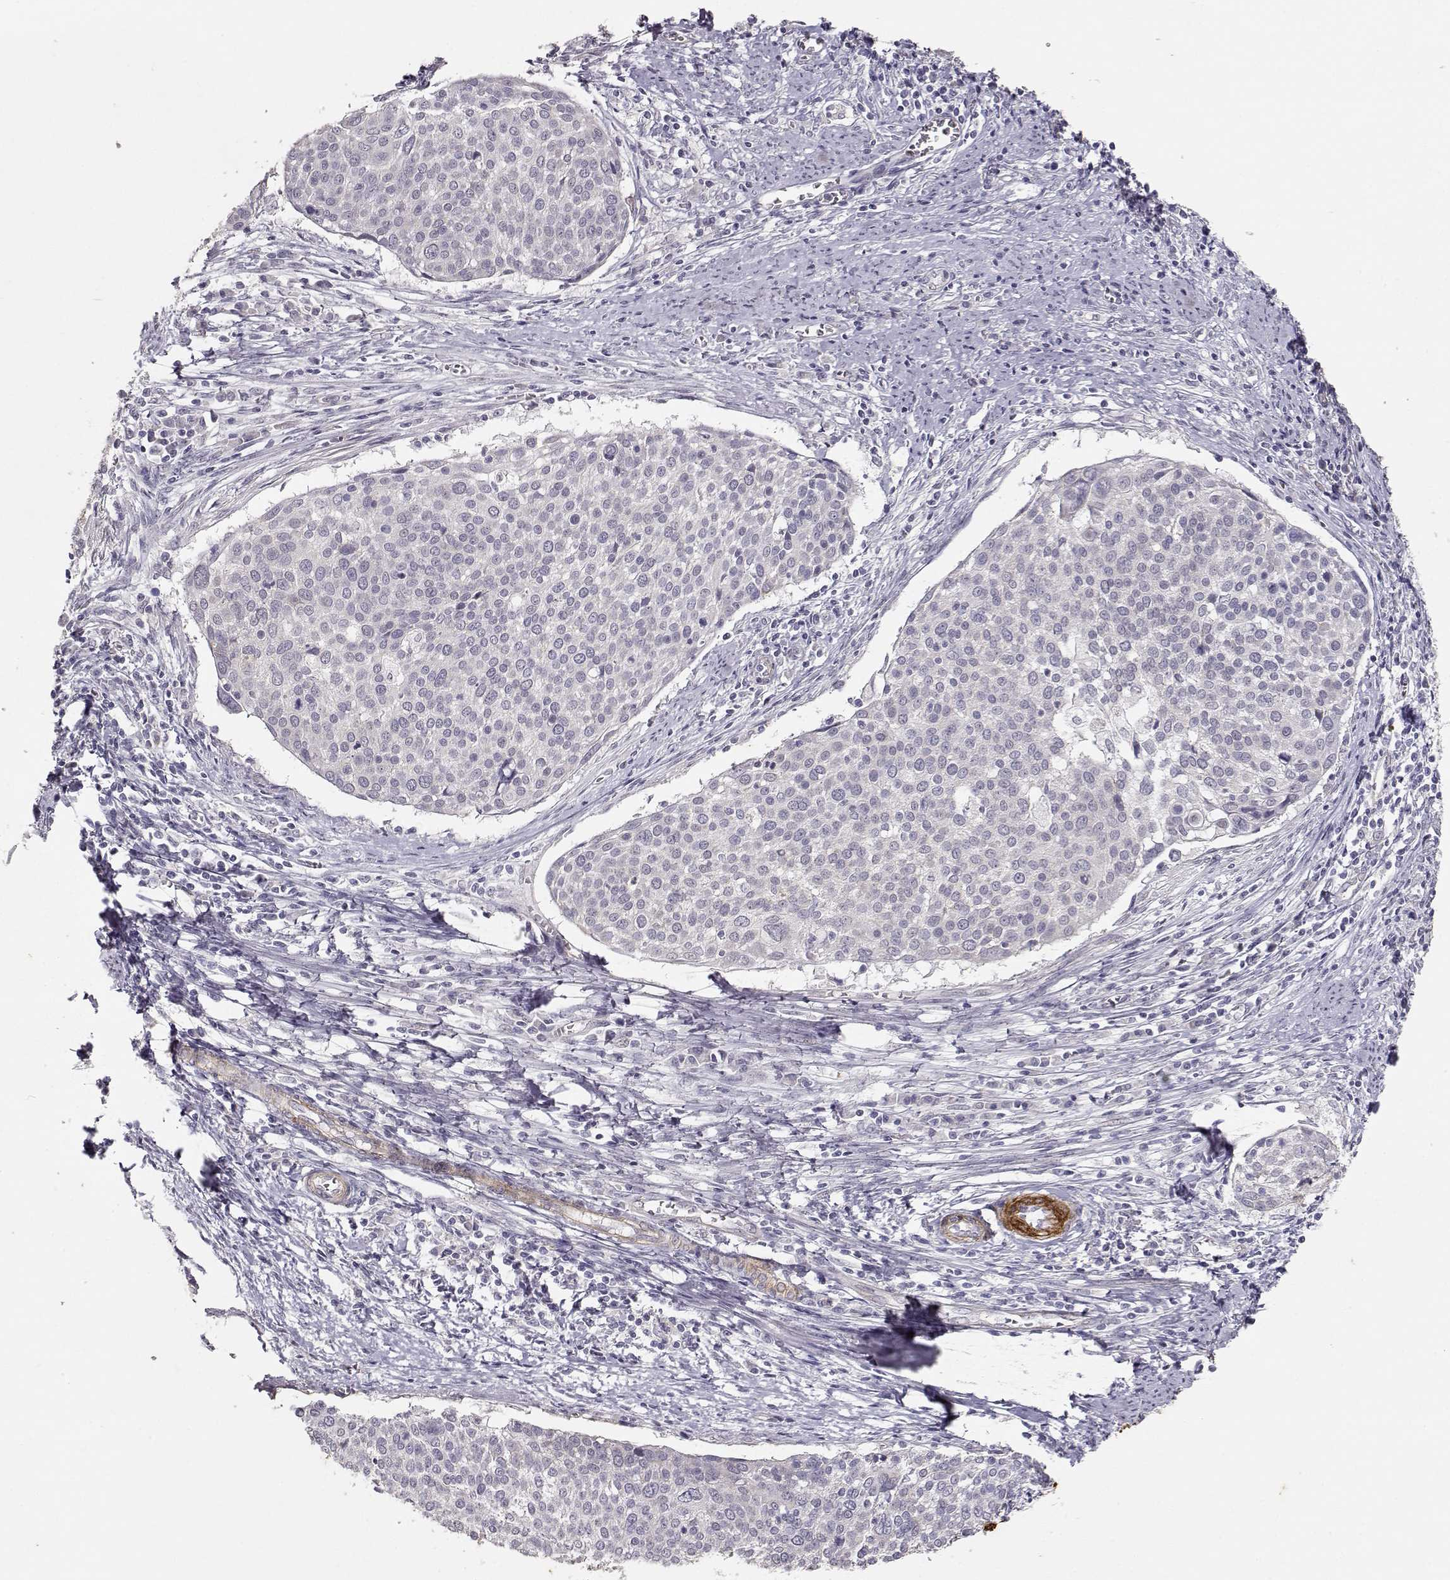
{"staining": {"intensity": "negative", "quantity": "none", "location": "none"}, "tissue": "cervical cancer", "cell_type": "Tumor cells", "image_type": "cancer", "snomed": [{"axis": "morphology", "description": "Squamous cell carcinoma, NOS"}, {"axis": "topography", "description": "Cervix"}], "caption": "High magnification brightfield microscopy of cervical cancer stained with DAB (brown) and counterstained with hematoxylin (blue): tumor cells show no significant positivity.", "gene": "LAMA5", "patient": {"sex": "female", "age": 39}}